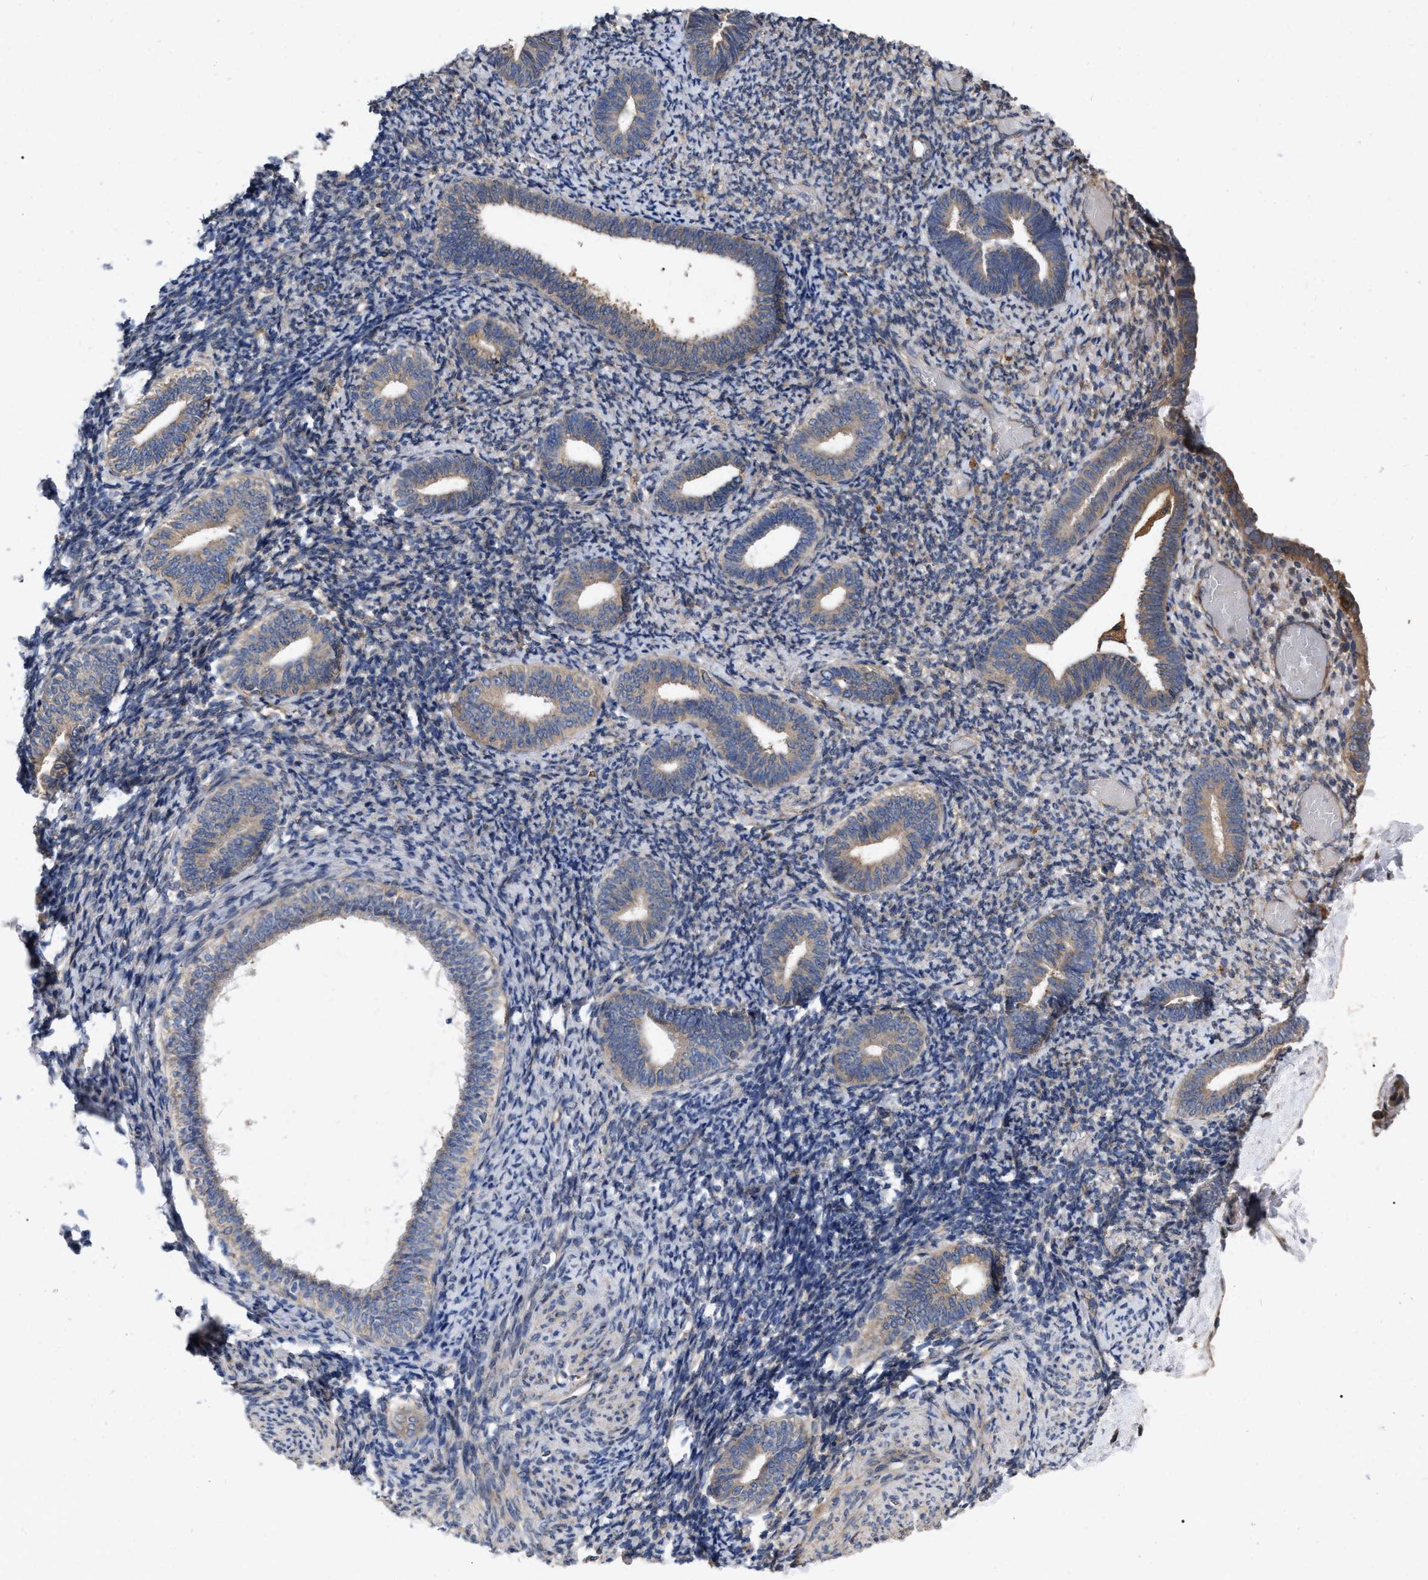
{"staining": {"intensity": "weak", "quantity": "<25%", "location": "cytoplasmic/membranous"}, "tissue": "endometrium", "cell_type": "Cells in endometrial stroma", "image_type": "normal", "snomed": [{"axis": "morphology", "description": "Normal tissue, NOS"}, {"axis": "topography", "description": "Endometrium"}], "caption": "This is an immunohistochemistry (IHC) photomicrograph of unremarkable human endometrium. There is no positivity in cells in endometrial stroma.", "gene": "CDKN2C", "patient": {"sex": "female", "age": 66}}